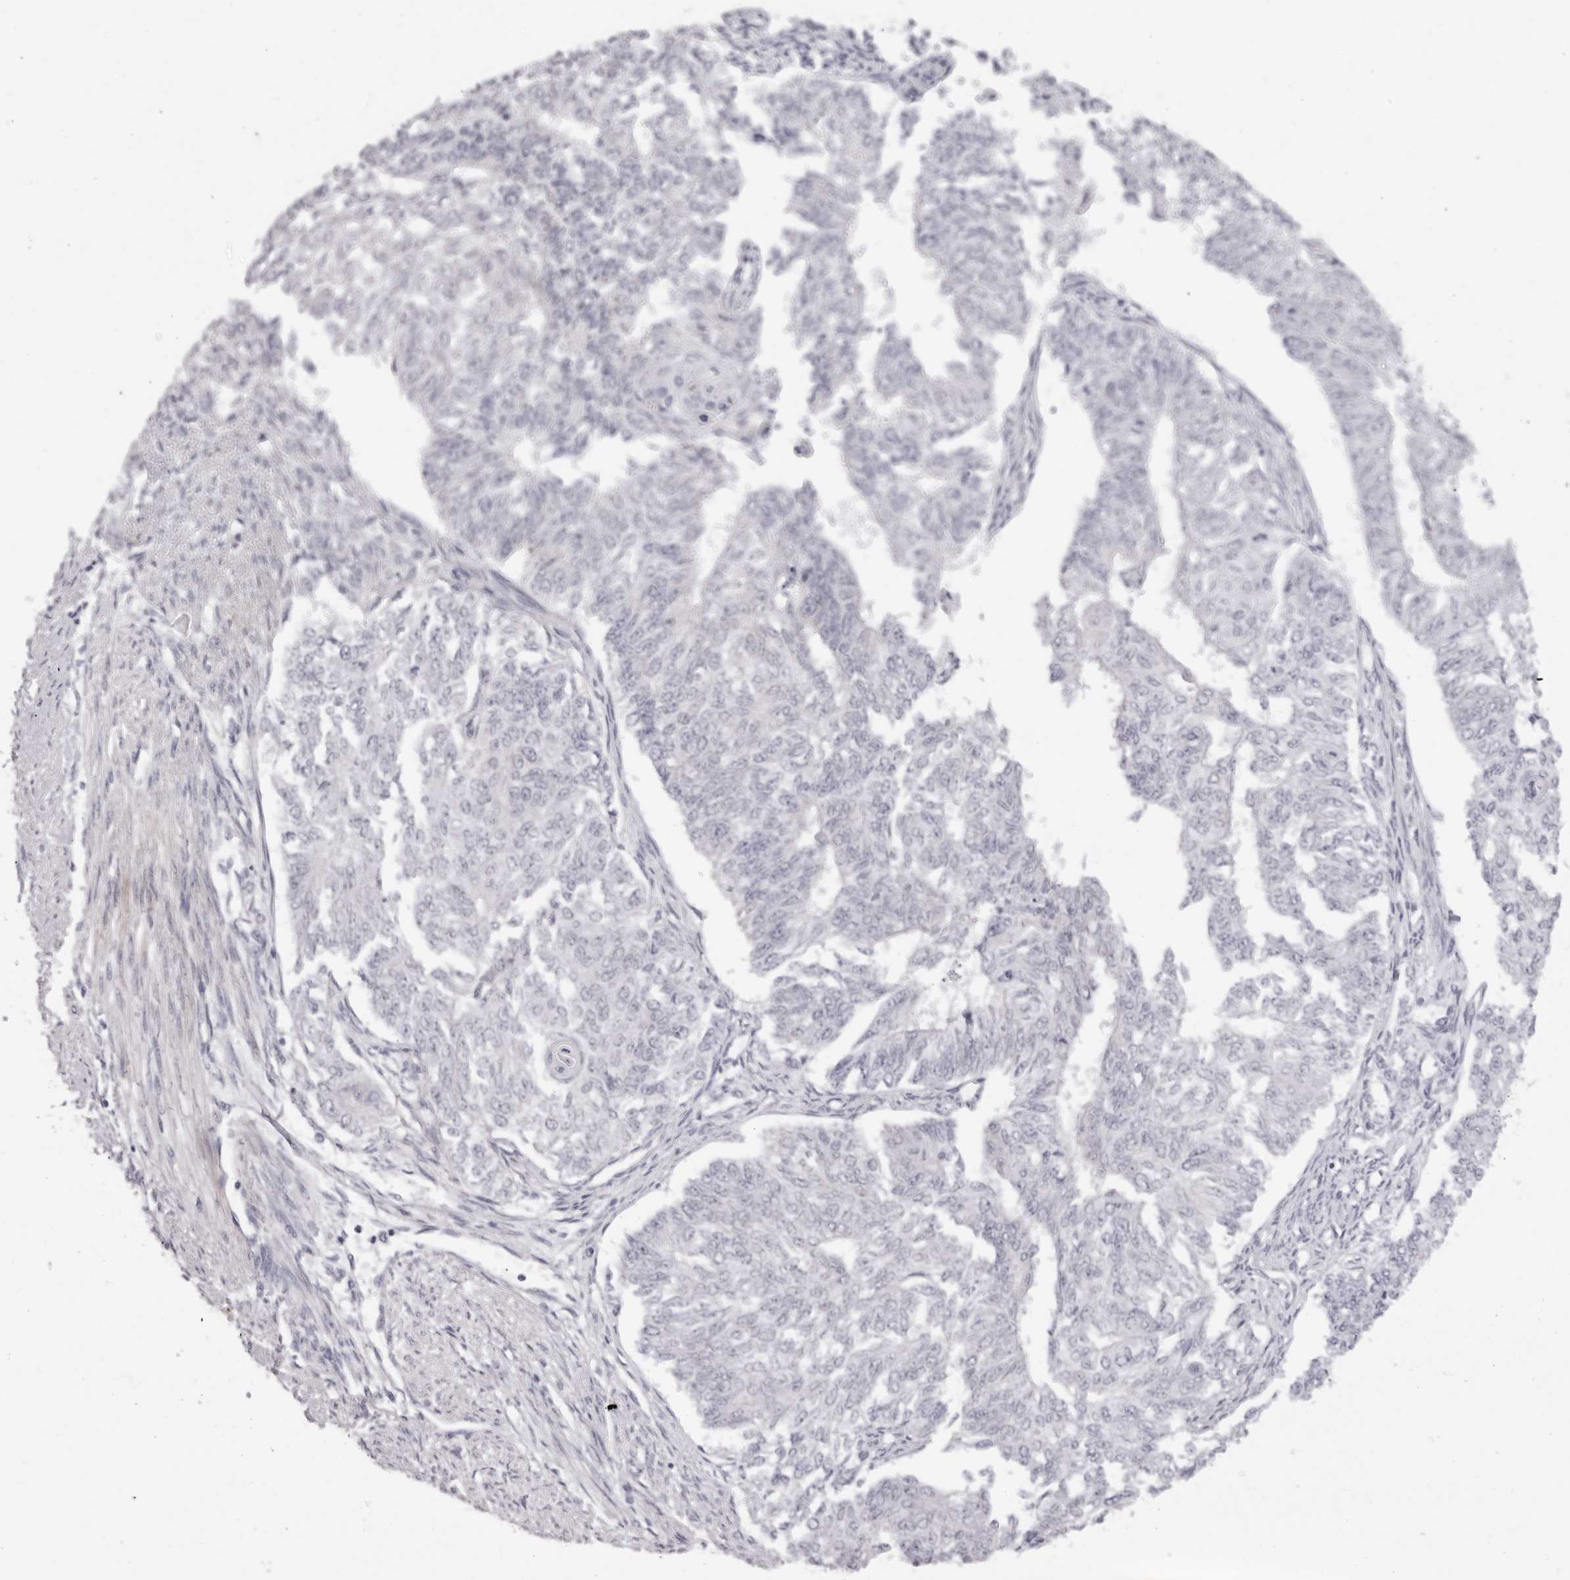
{"staining": {"intensity": "negative", "quantity": "none", "location": "none"}, "tissue": "endometrial cancer", "cell_type": "Tumor cells", "image_type": "cancer", "snomed": [{"axis": "morphology", "description": "Adenocarcinoma, NOS"}, {"axis": "topography", "description": "Endometrium"}], "caption": "The histopathology image shows no significant staining in tumor cells of endometrial cancer. The staining is performed using DAB brown chromogen with nuclei counter-stained in using hematoxylin.", "gene": "SUGCT", "patient": {"sex": "female", "age": 32}}